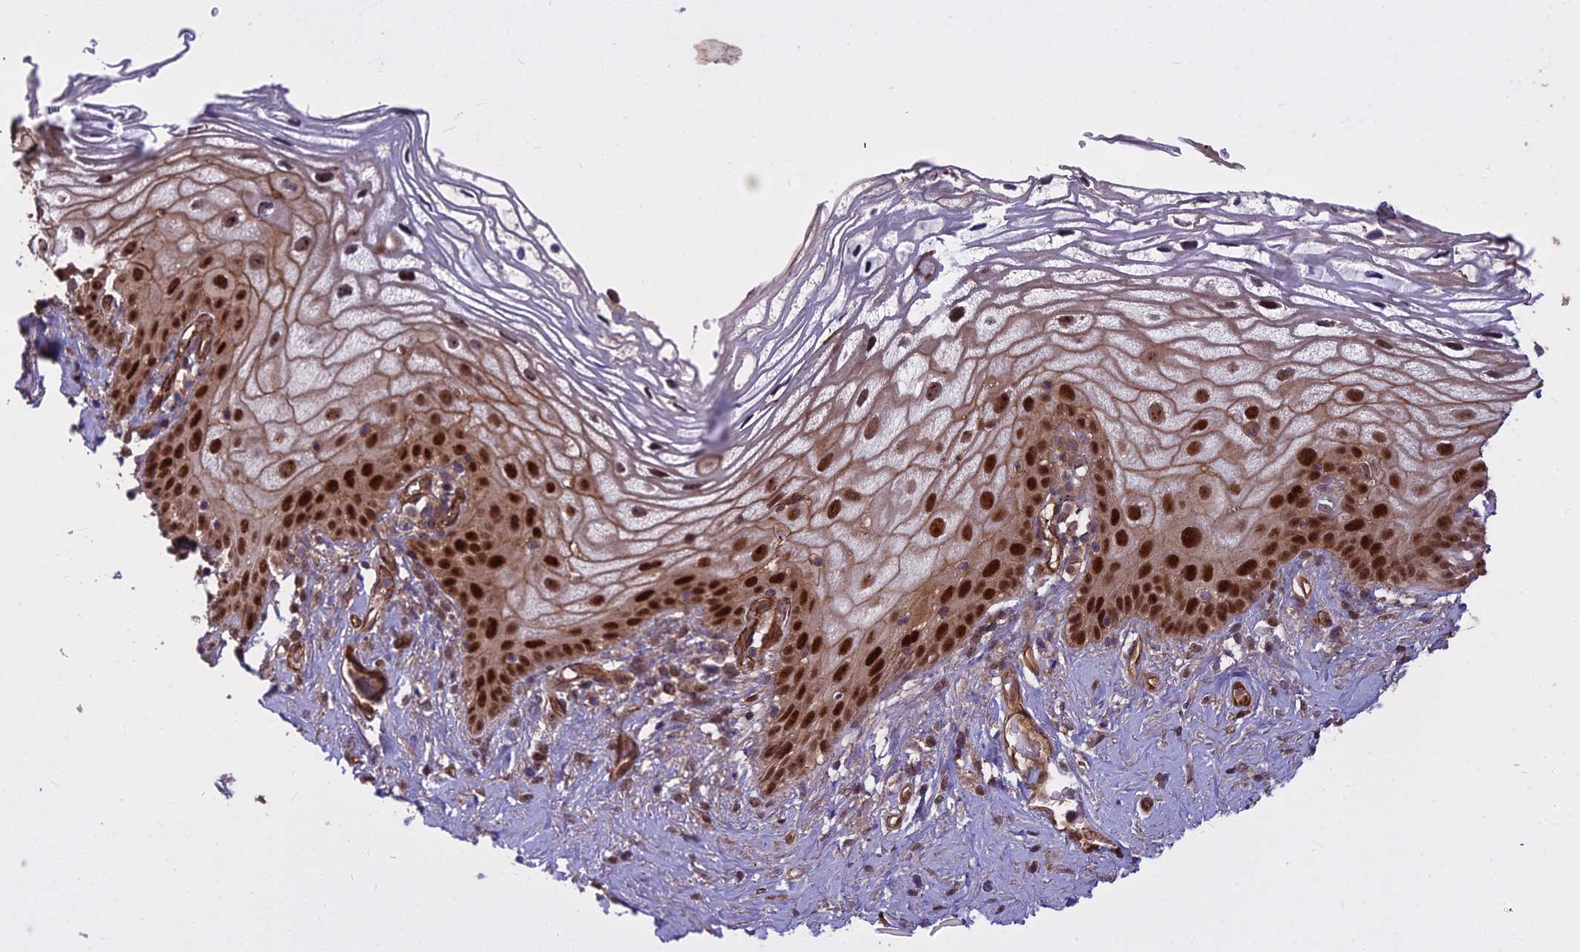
{"staining": {"intensity": "strong", "quantity": ">75%", "location": "cytoplasmic/membranous,nuclear"}, "tissue": "vagina", "cell_type": "Squamous epithelial cells", "image_type": "normal", "snomed": [{"axis": "morphology", "description": "Normal tissue, NOS"}, {"axis": "morphology", "description": "Adenocarcinoma, NOS"}, {"axis": "topography", "description": "Rectum"}, {"axis": "topography", "description": "Vagina"}], "caption": "Squamous epithelial cells show strong cytoplasmic/membranous,nuclear positivity in approximately >75% of cells in benign vagina.", "gene": "TCEA3", "patient": {"sex": "female", "age": 71}}